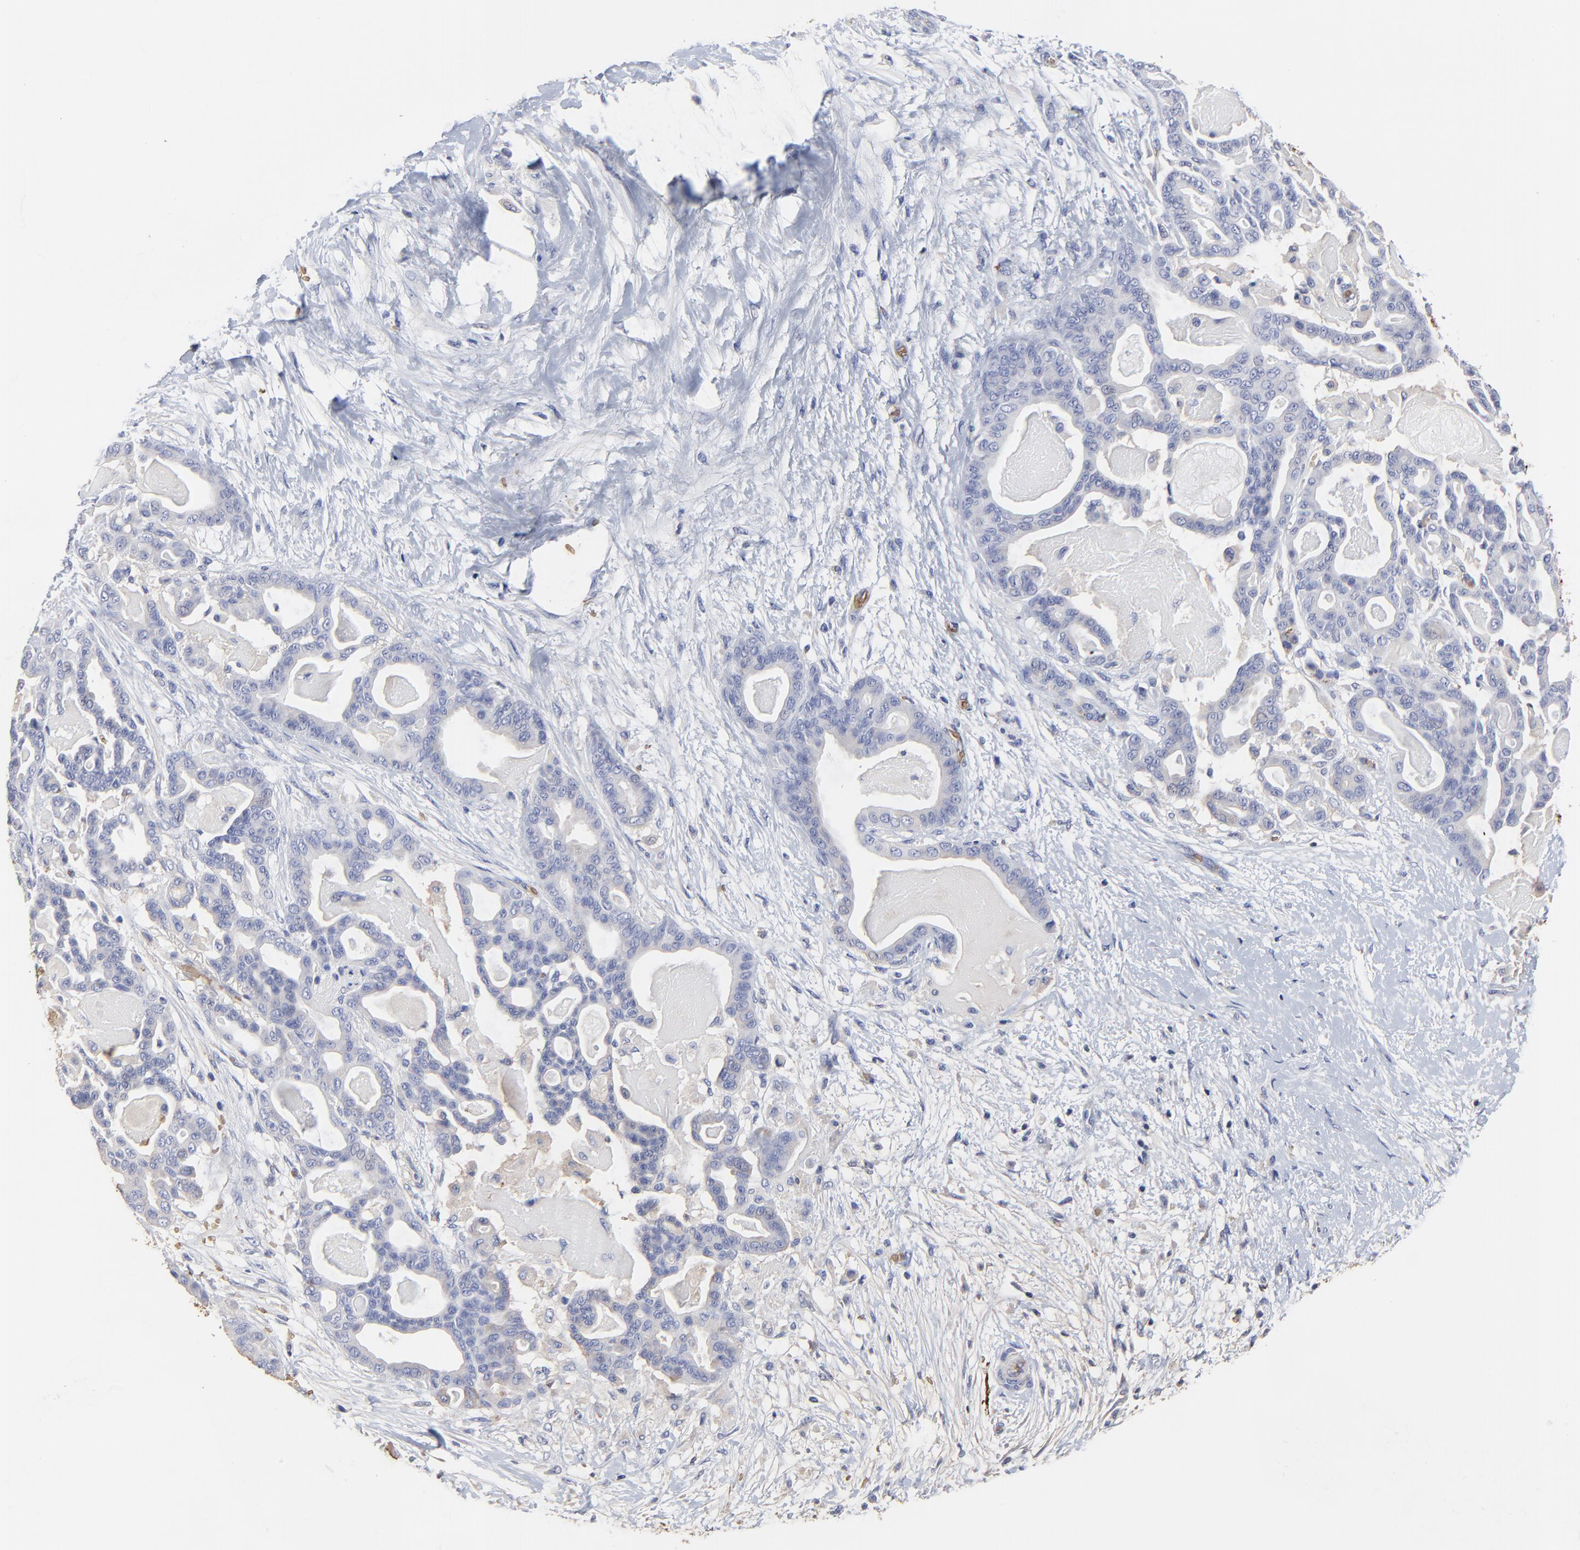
{"staining": {"intensity": "weak", "quantity": "<25%", "location": "cytoplasmic/membranous"}, "tissue": "pancreatic cancer", "cell_type": "Tumor cells", "image_type": "cancer", "snomed": [{"axis": "morphology", "description": "Adenocarcinoma, NOS"}, {"axis": "topography", "description": "Pancreas"}], "caption": "A histopathology image of pancreatic cancer (adenocarcinoma) stained for a protein demonstrates no brown staining in tumor cells.", "gene": "PAG1", "patient": {"sex": "male", "age": 63}}